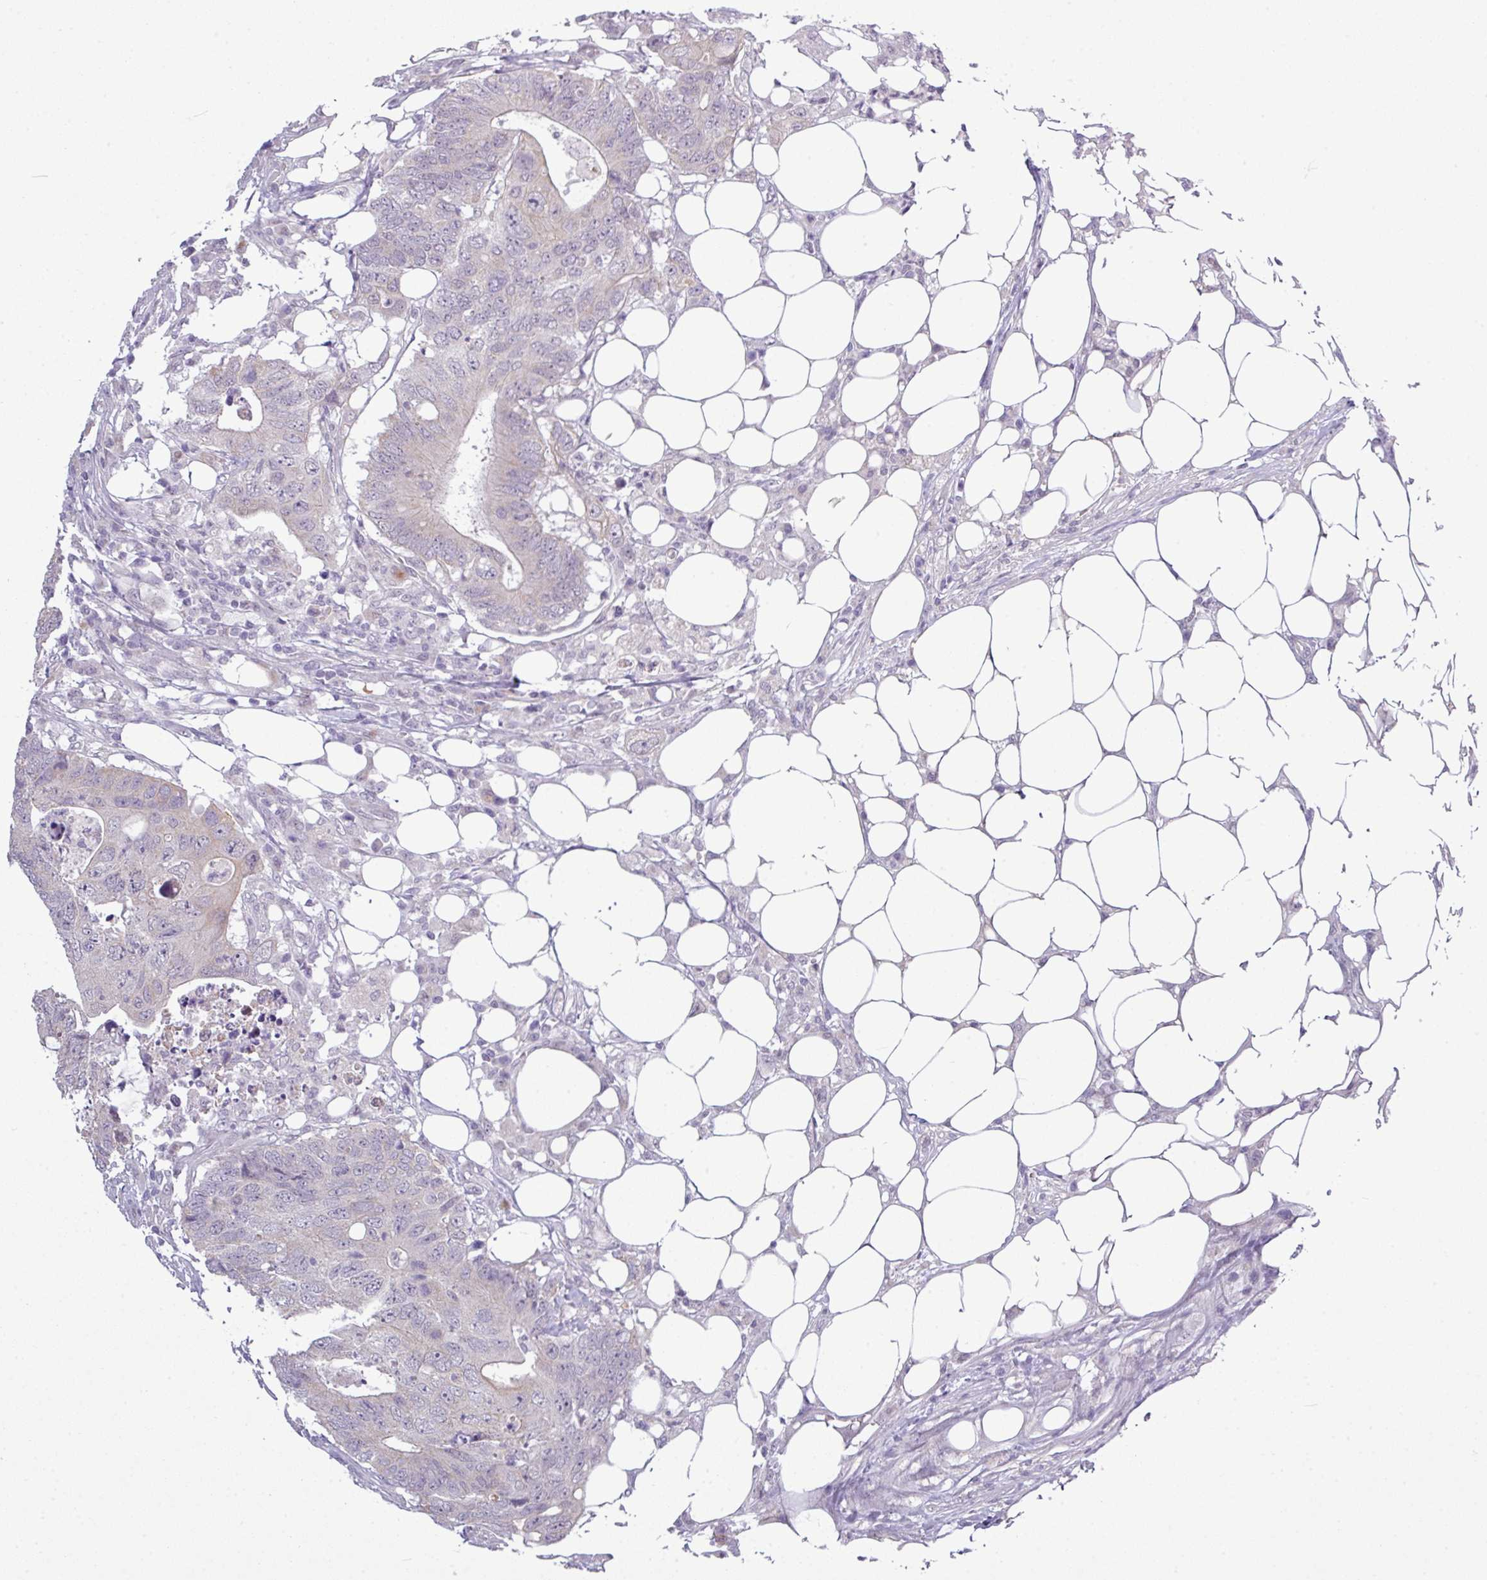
{"staining": {"intensity": "negative", "quantity": "none", "location": "none"}, "tissue": "colorectal cancer", "cell_type": "Tumor cells", "image_type": "cancer", "snomed": [{"axis": "morphology", "description": "Adenocarcinoma, NOS"}, {"axis": "topography", "description": "Colon"}], "caption": "DAB immunohistochemical staining of colorectal cancer exhibits no significant expression in tumor cells.", "gene": "ZNF217", "patient": {"sex": "male", "age": 71}}